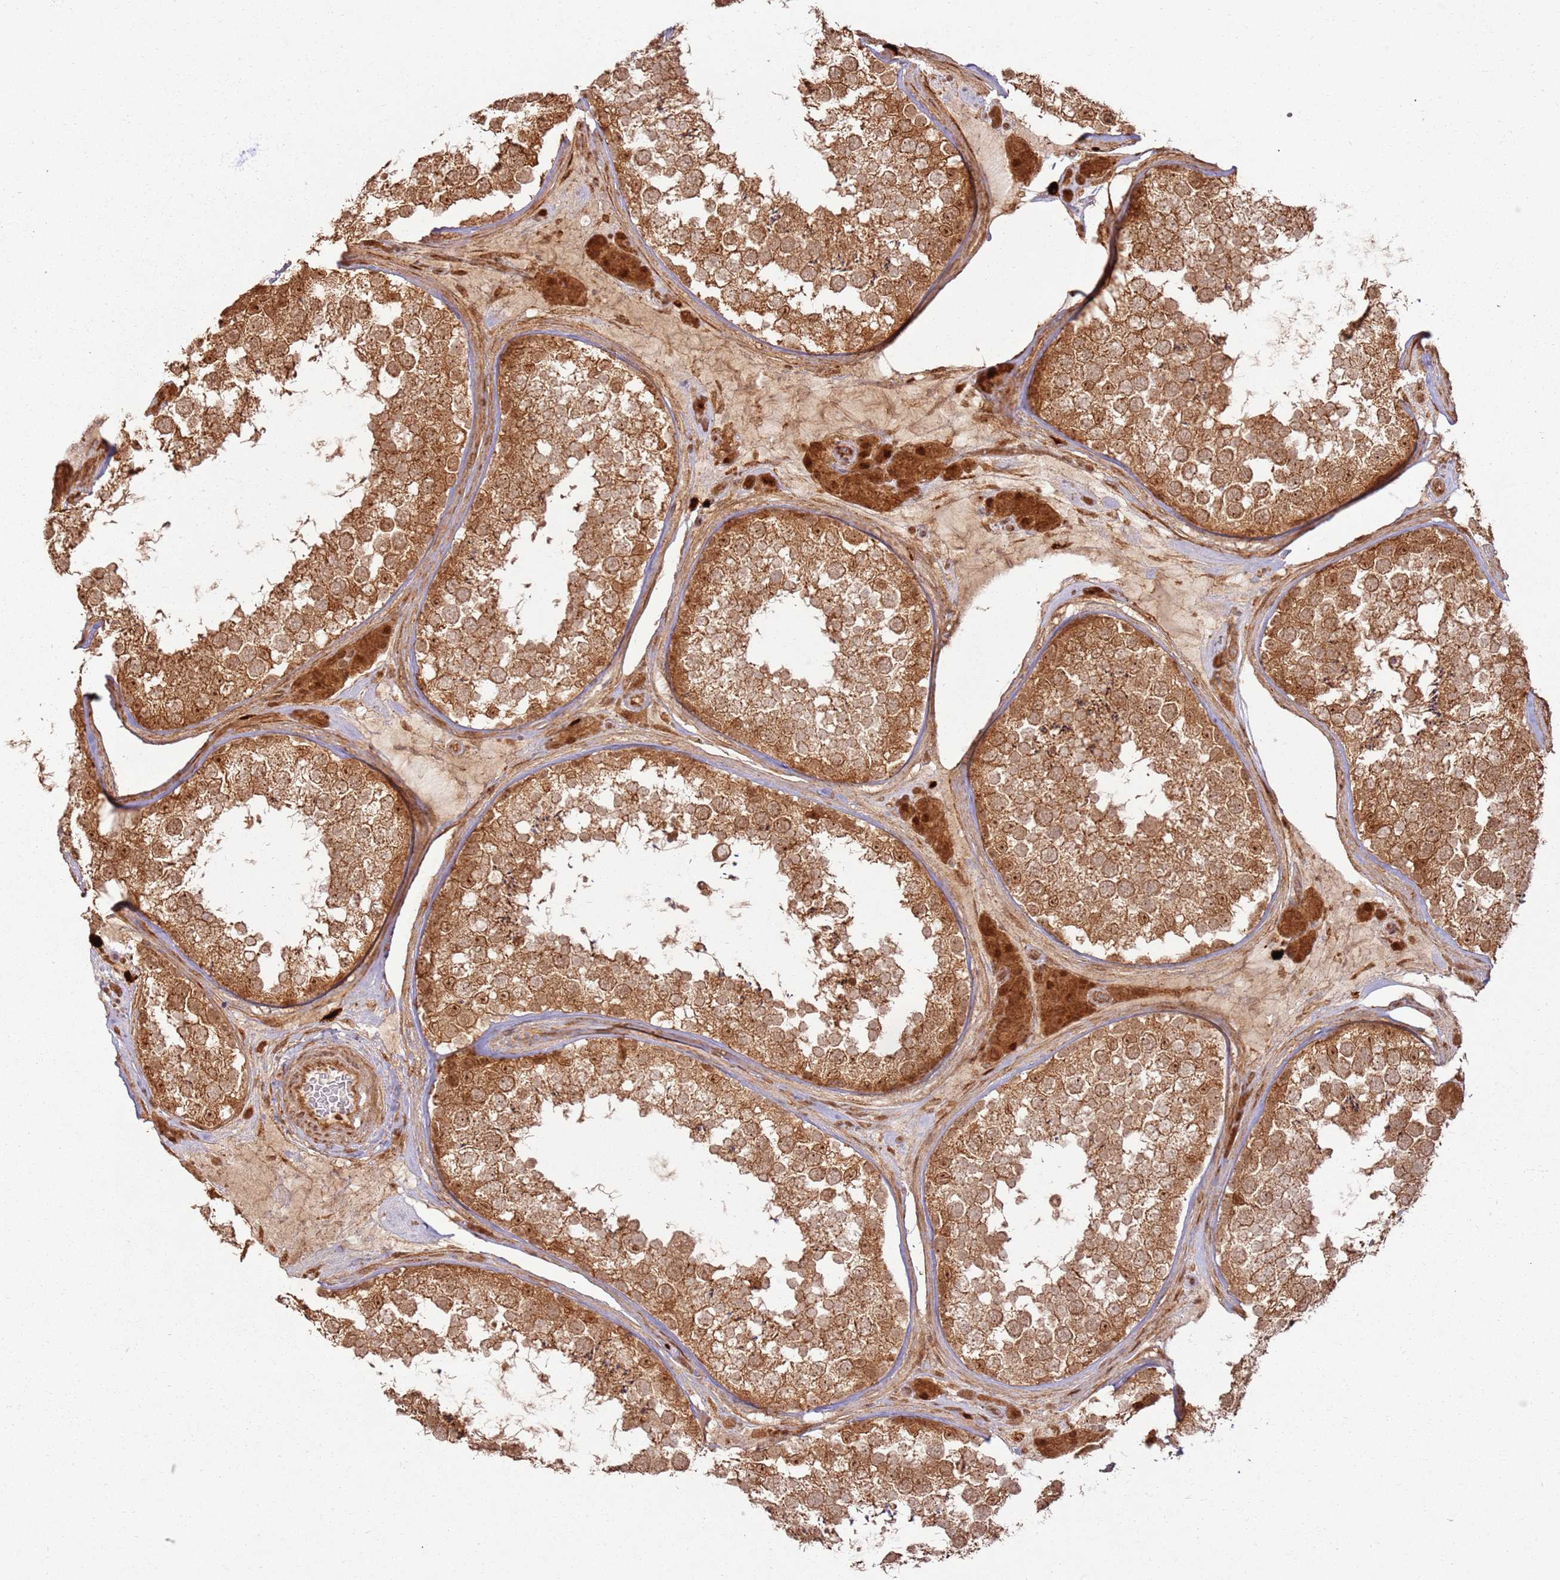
{"staining": {"intensity": "strong", "quantity": ">75%", "location": "cytoplasmic/membranous"}, "tissue": "testis", "cell_type": "Cells in seminiferous ducts", "image_type": "normal", "snomed": [{"axis": "morphology", "description": "Normal tissue, NOS"}, {"axis": "topography", "description": "Testis"}], "caption": "IHC image of benign testis: testis stained using IHC shows high levels of strong protein expression localized specifically in the cytoplasmic/membranous of cells in seminiferous ducts, appearing as a cytoplasmic/membranous brown color.", "gene": "TBC1D13", "patient": {"sex": "male", "age": 46}}